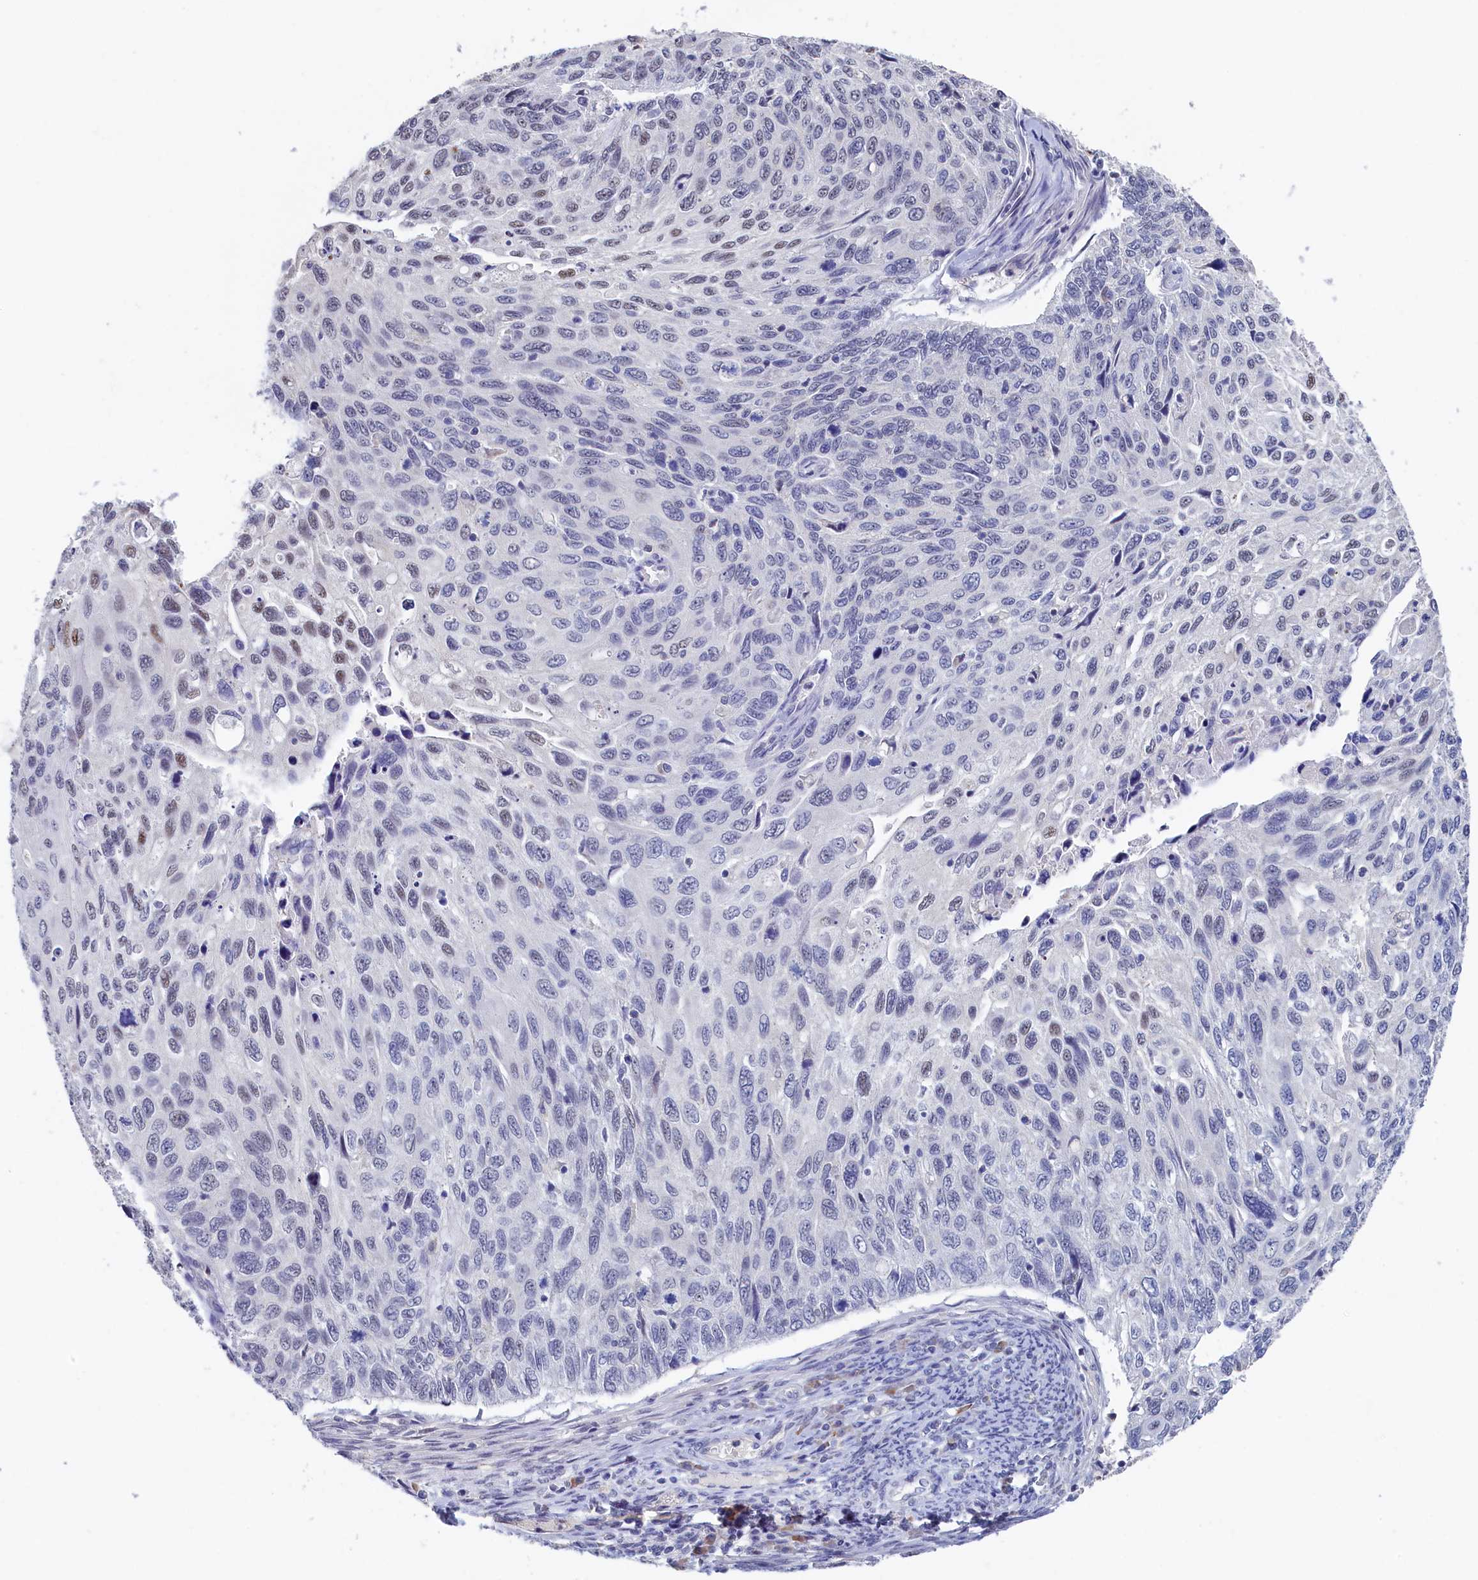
{"staining": {"intensity": "moderate", "quantity": "<25%", "location": "nuclear"}, "tissue": "cervical cancer", "cell_type": "Tumor cells", "image_type": "cancer", "snomed": [{"axis": "morphology", "description": "Squamous cell carcinoma, NOS"}, {"axis": "topography", "description": "Cervix"}], "caption": "Human cervical squamous cell carcinoma stained for a protein (brown) exhibits moderate nuclear positive positivity in approximately <25% of tumor cells.", "gene": "MOSPD3", "patient": {"sex": "female", "age": 70}}